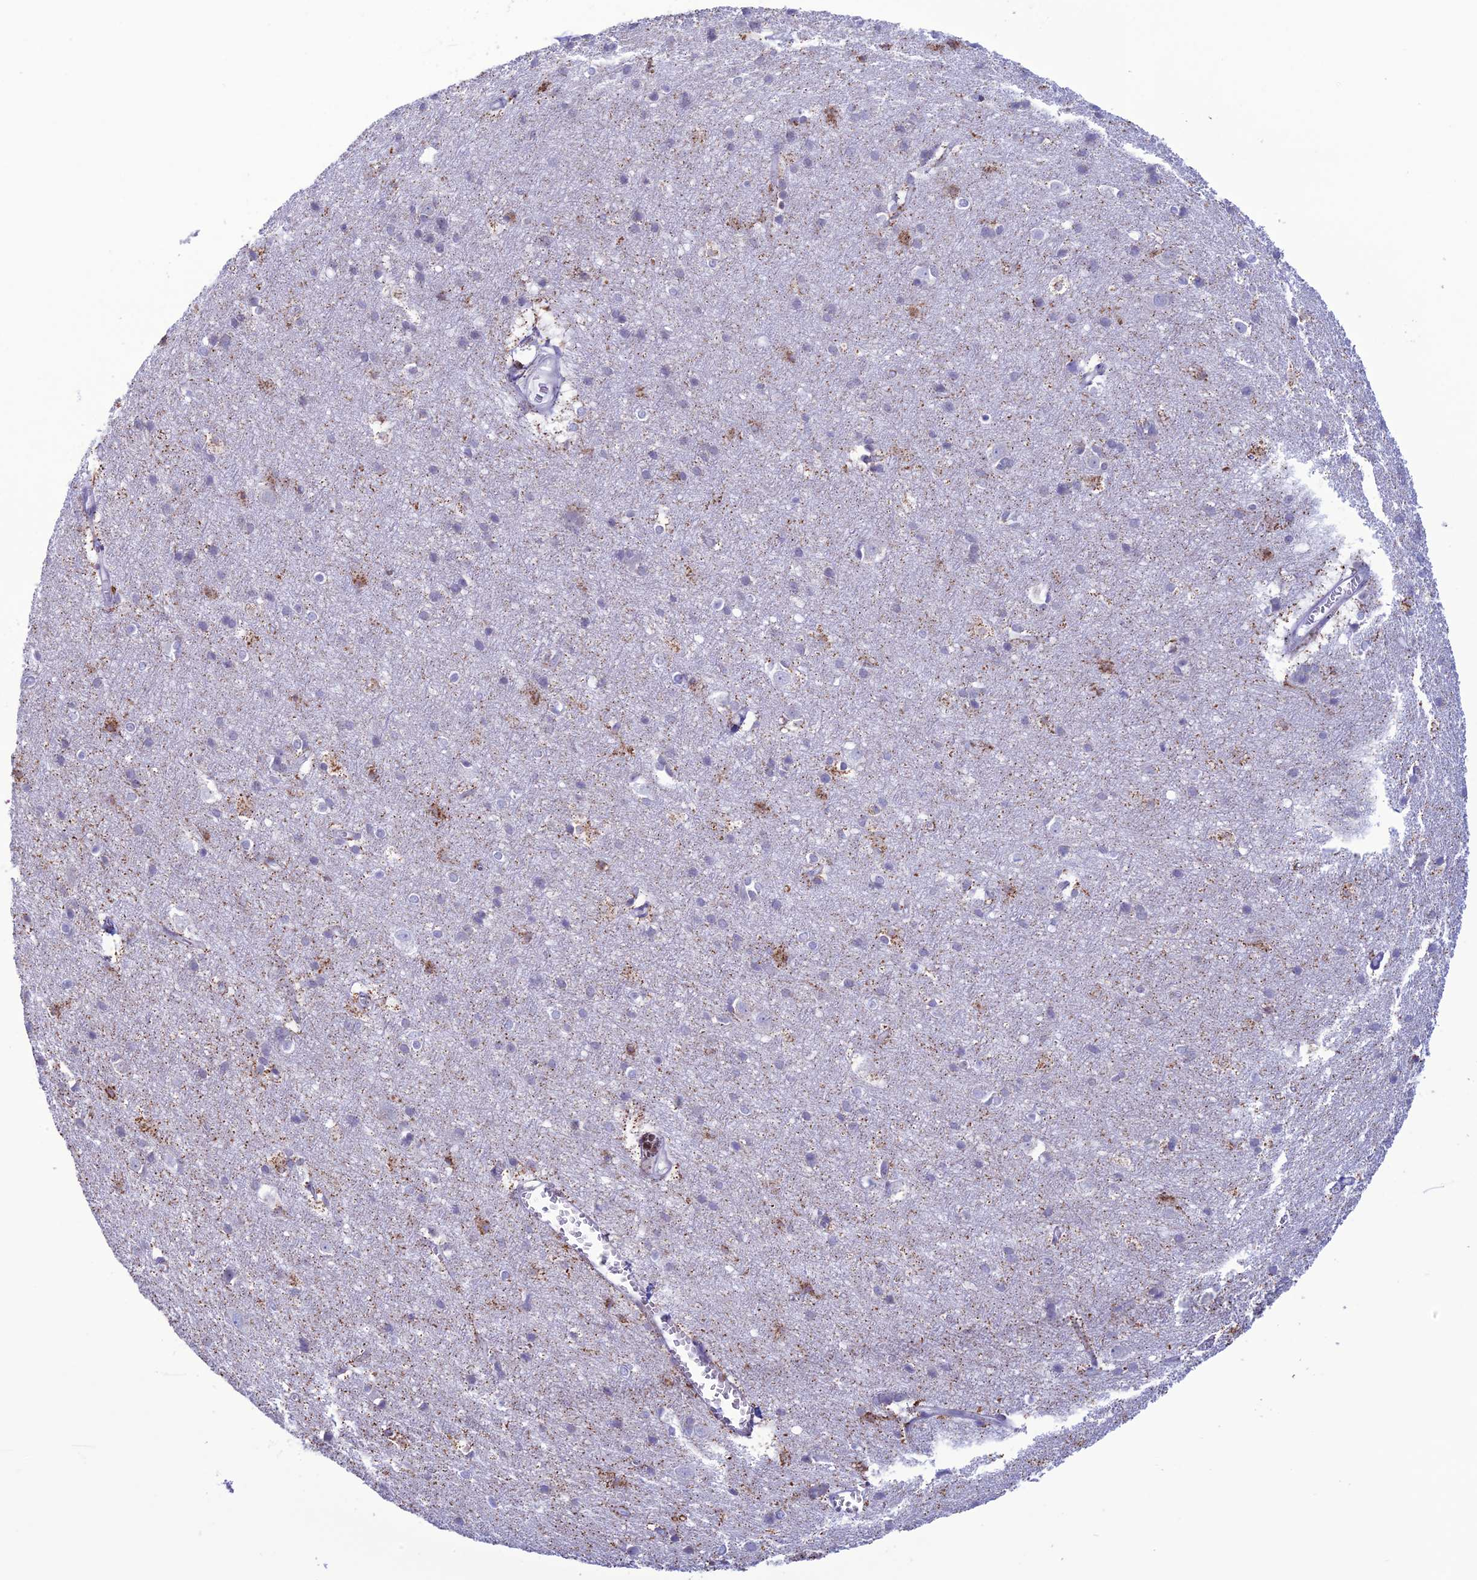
{"staining": {"intensity": "negative", "quantity": "none", "location": "none"}, "tissue": "cerebral cortex", "cell_type": "Endothelial cells", "image_type": "normal", "snomed": [{"axis": "morphology", "description": "Normal tissue, NOS"}, {"axis": "topography", "description": "Cerebral cortex"}], "caption": "Human cerebral cortex stained for a protein using IHC exhibits no staining in endothelial cells.", "gene": "CFAP210", "patient": {"sex": "male", "age": 54}}